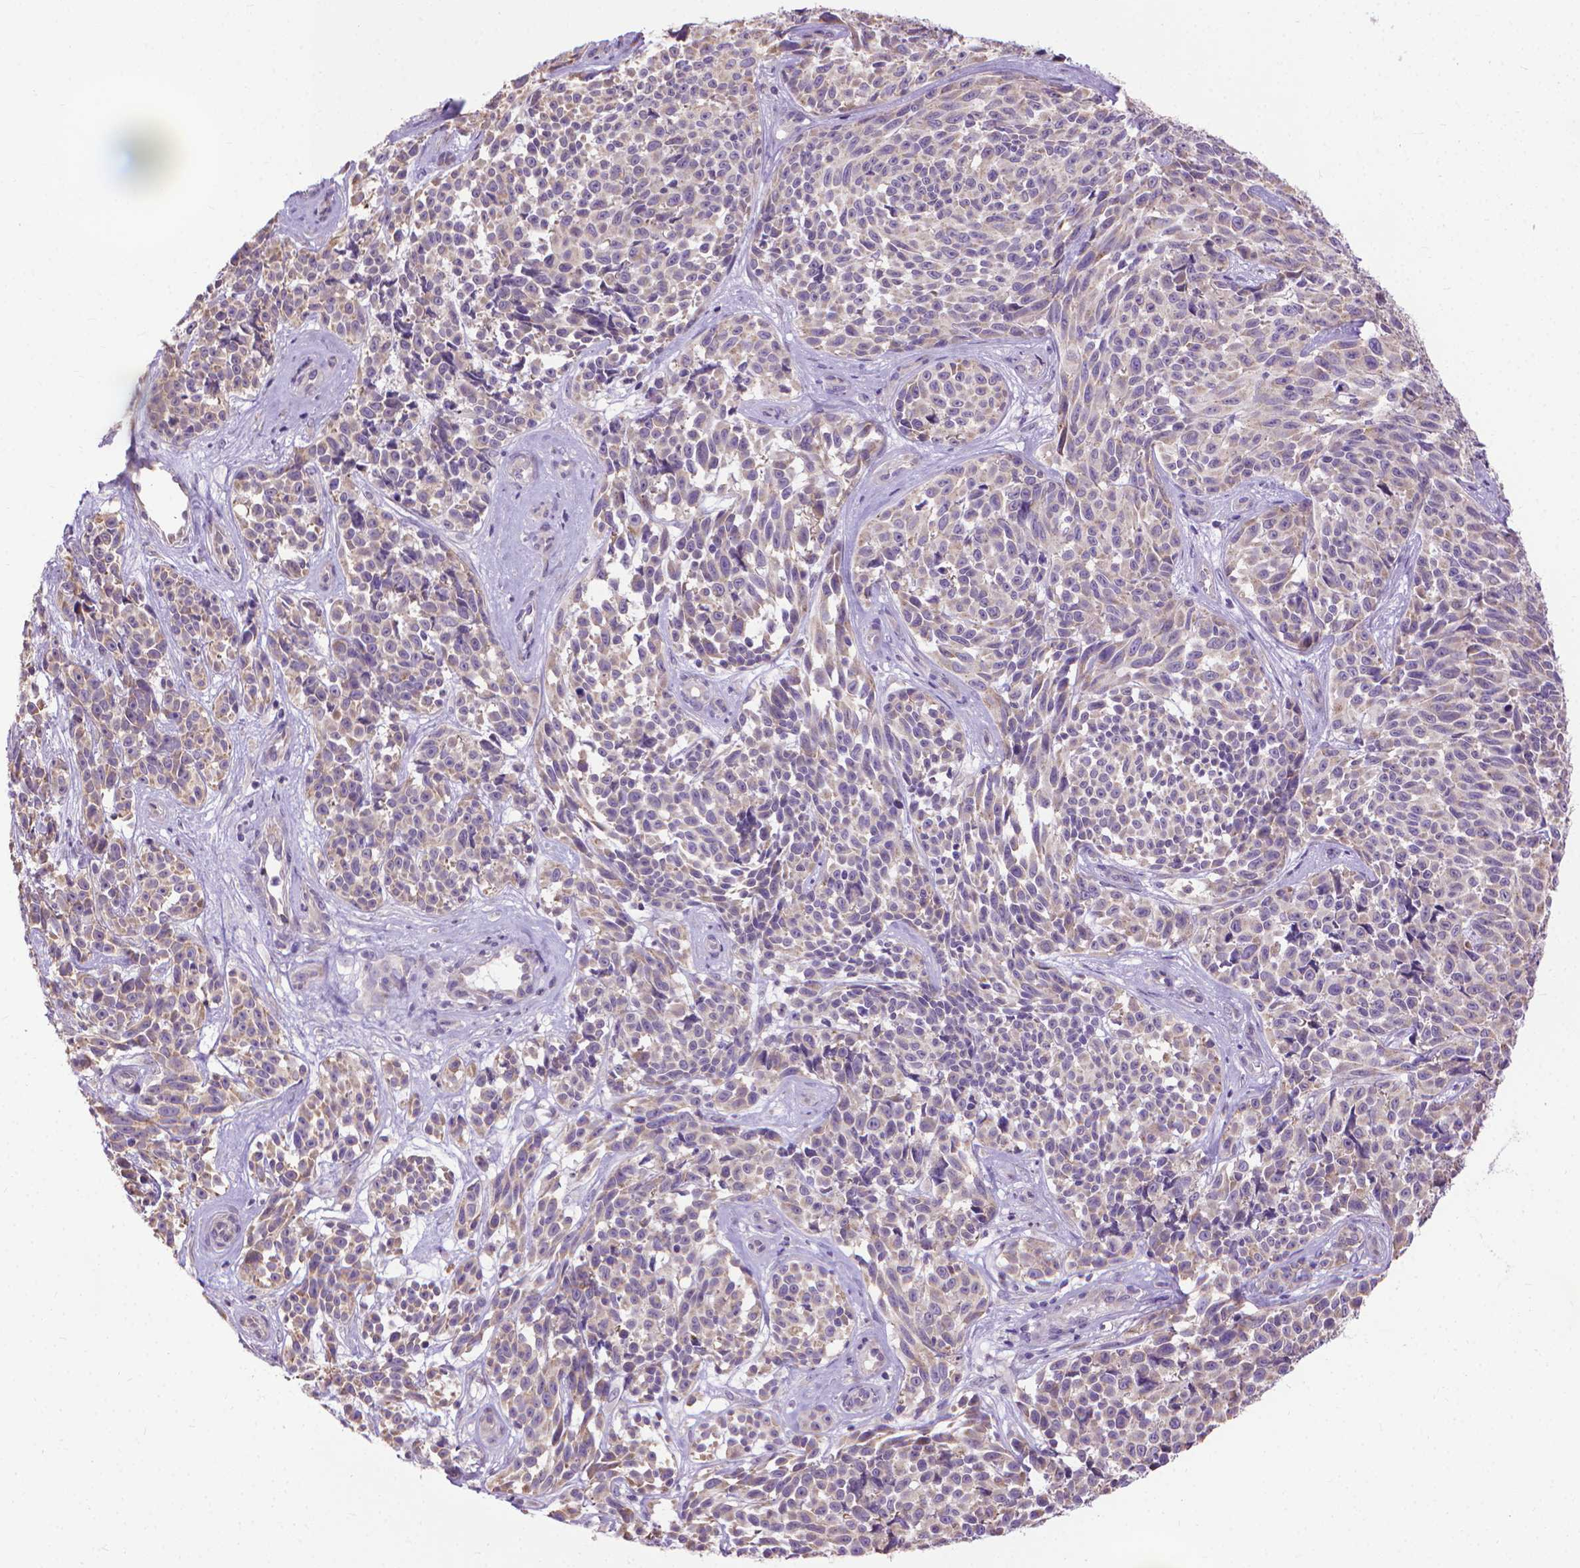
{"staining": {"intensity": "weak", "quantity": "25%-75%", "location": "cytoplasmic/membranous"}, "tissue": "melanoma", "cell_type": "Tumor cells", "image_type": "cancer", "snomed": [{"axis": "morphology", "description": "Malignant melanoma, NOS"}, {"axis": "topography", "description": "Skin"}], "caption": "Immunohistochemistry (IHC) (DAB (3,3'-diaminobenzidine)) staining of malignant melanoma demonstrates weak cytoplasmic/membranous protein staining in about 25%-75% of tumor cells.", "gene": "SYN1", "patient": {"sex": "female", "age": 88}}